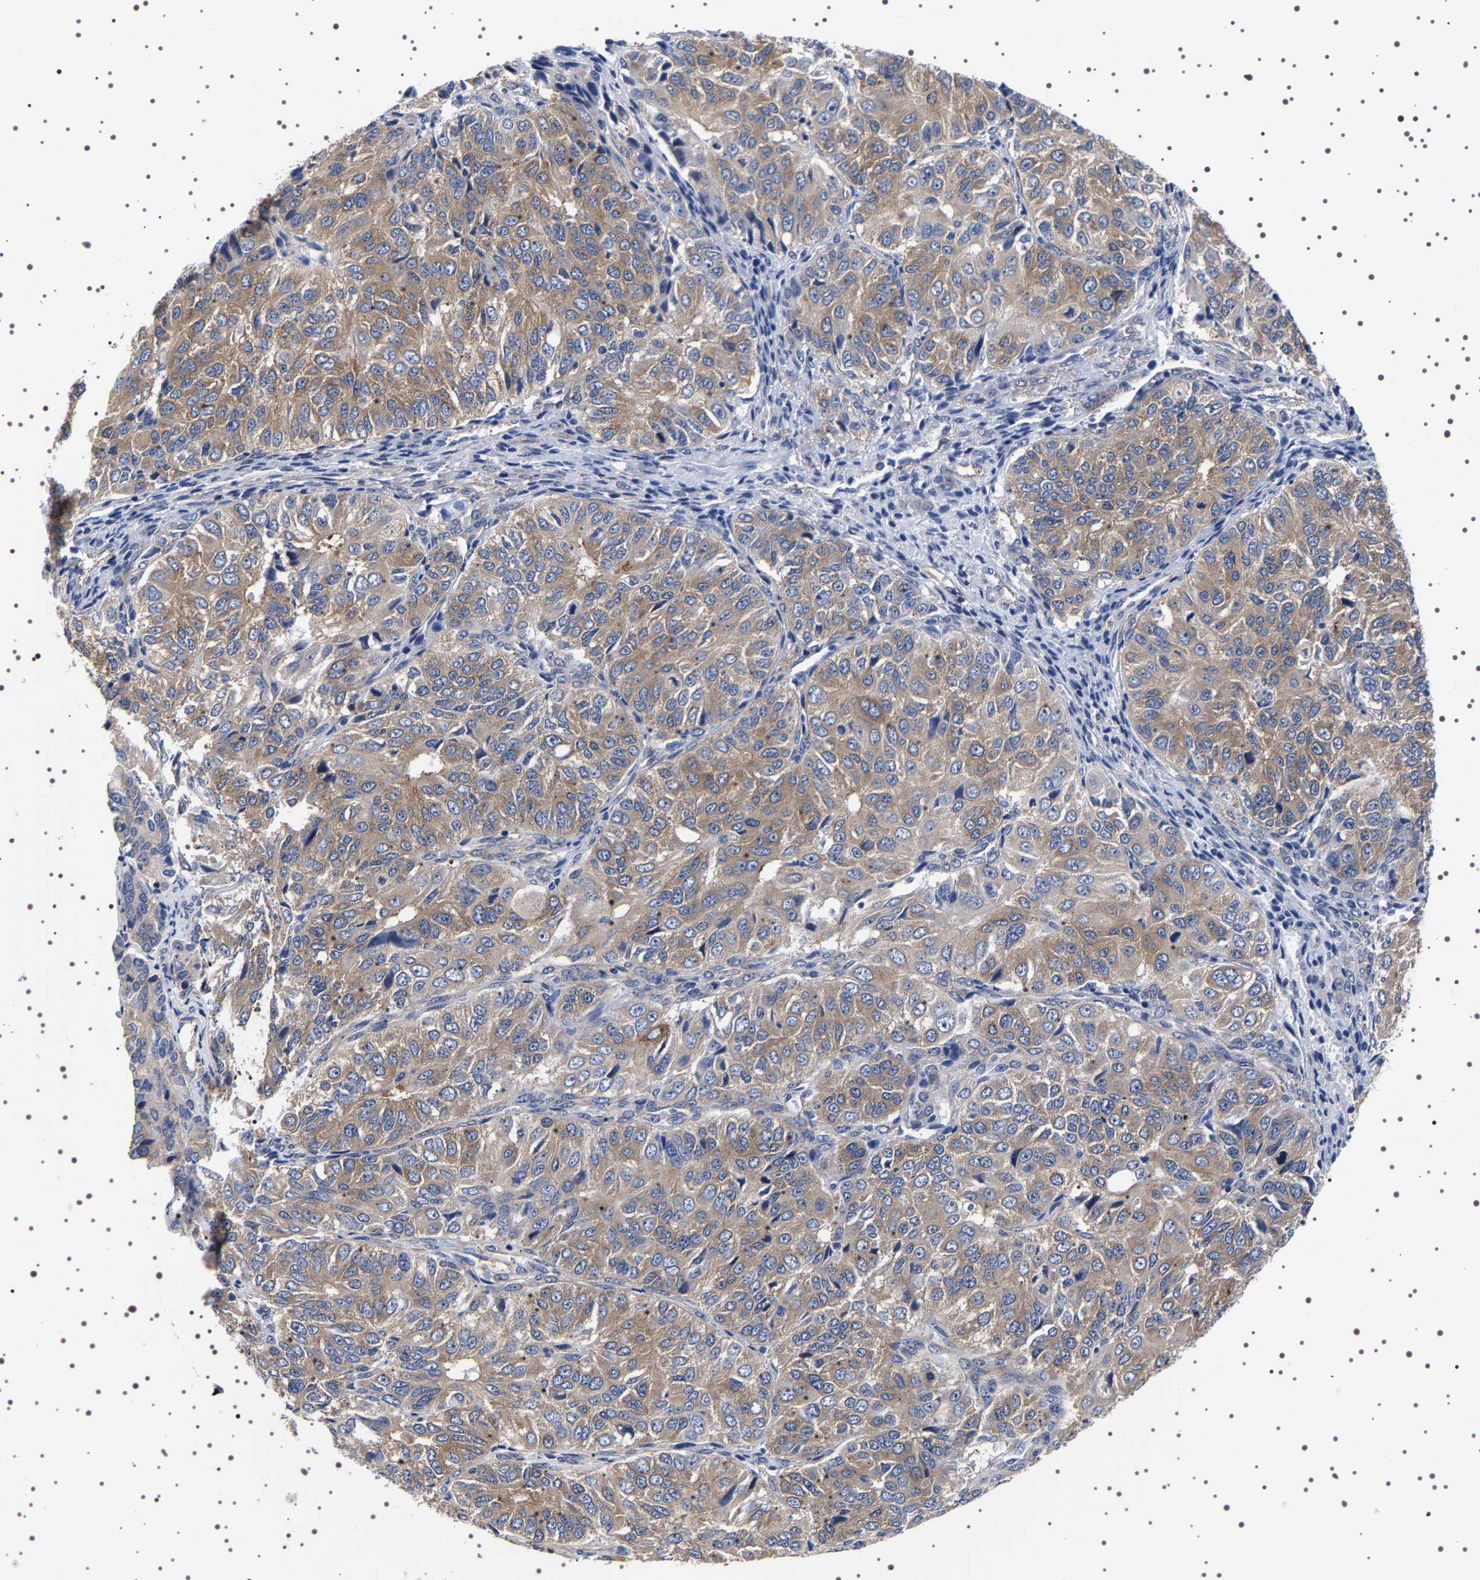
{"staining": {"intensity": "moderate", "quantity": ">75%", "location": "cytoplasmic/membranous"}, "tissue": "ovarian cancer", "cell_type": "Tumor cells", "image_type": "cancer", "snomed": [{"axis": "morphology", "description": "Carcinoma, endometroid"}, {"axis": "topography", "description": "Ovary"}], "caption": "High-magnification brightfield microscopy of ovarian cancer (endometroid carcinoma) stained with DAB (3,3'-diaminobenzidine) (brown) and counterstained with hematoxylin (blue). tumor cells exhibit moderate cytoplasmic/membranous staining is appreciated in about>75% of cells.", "gene": "DARS1", "patient": {"sex": "female", "age": 51}}